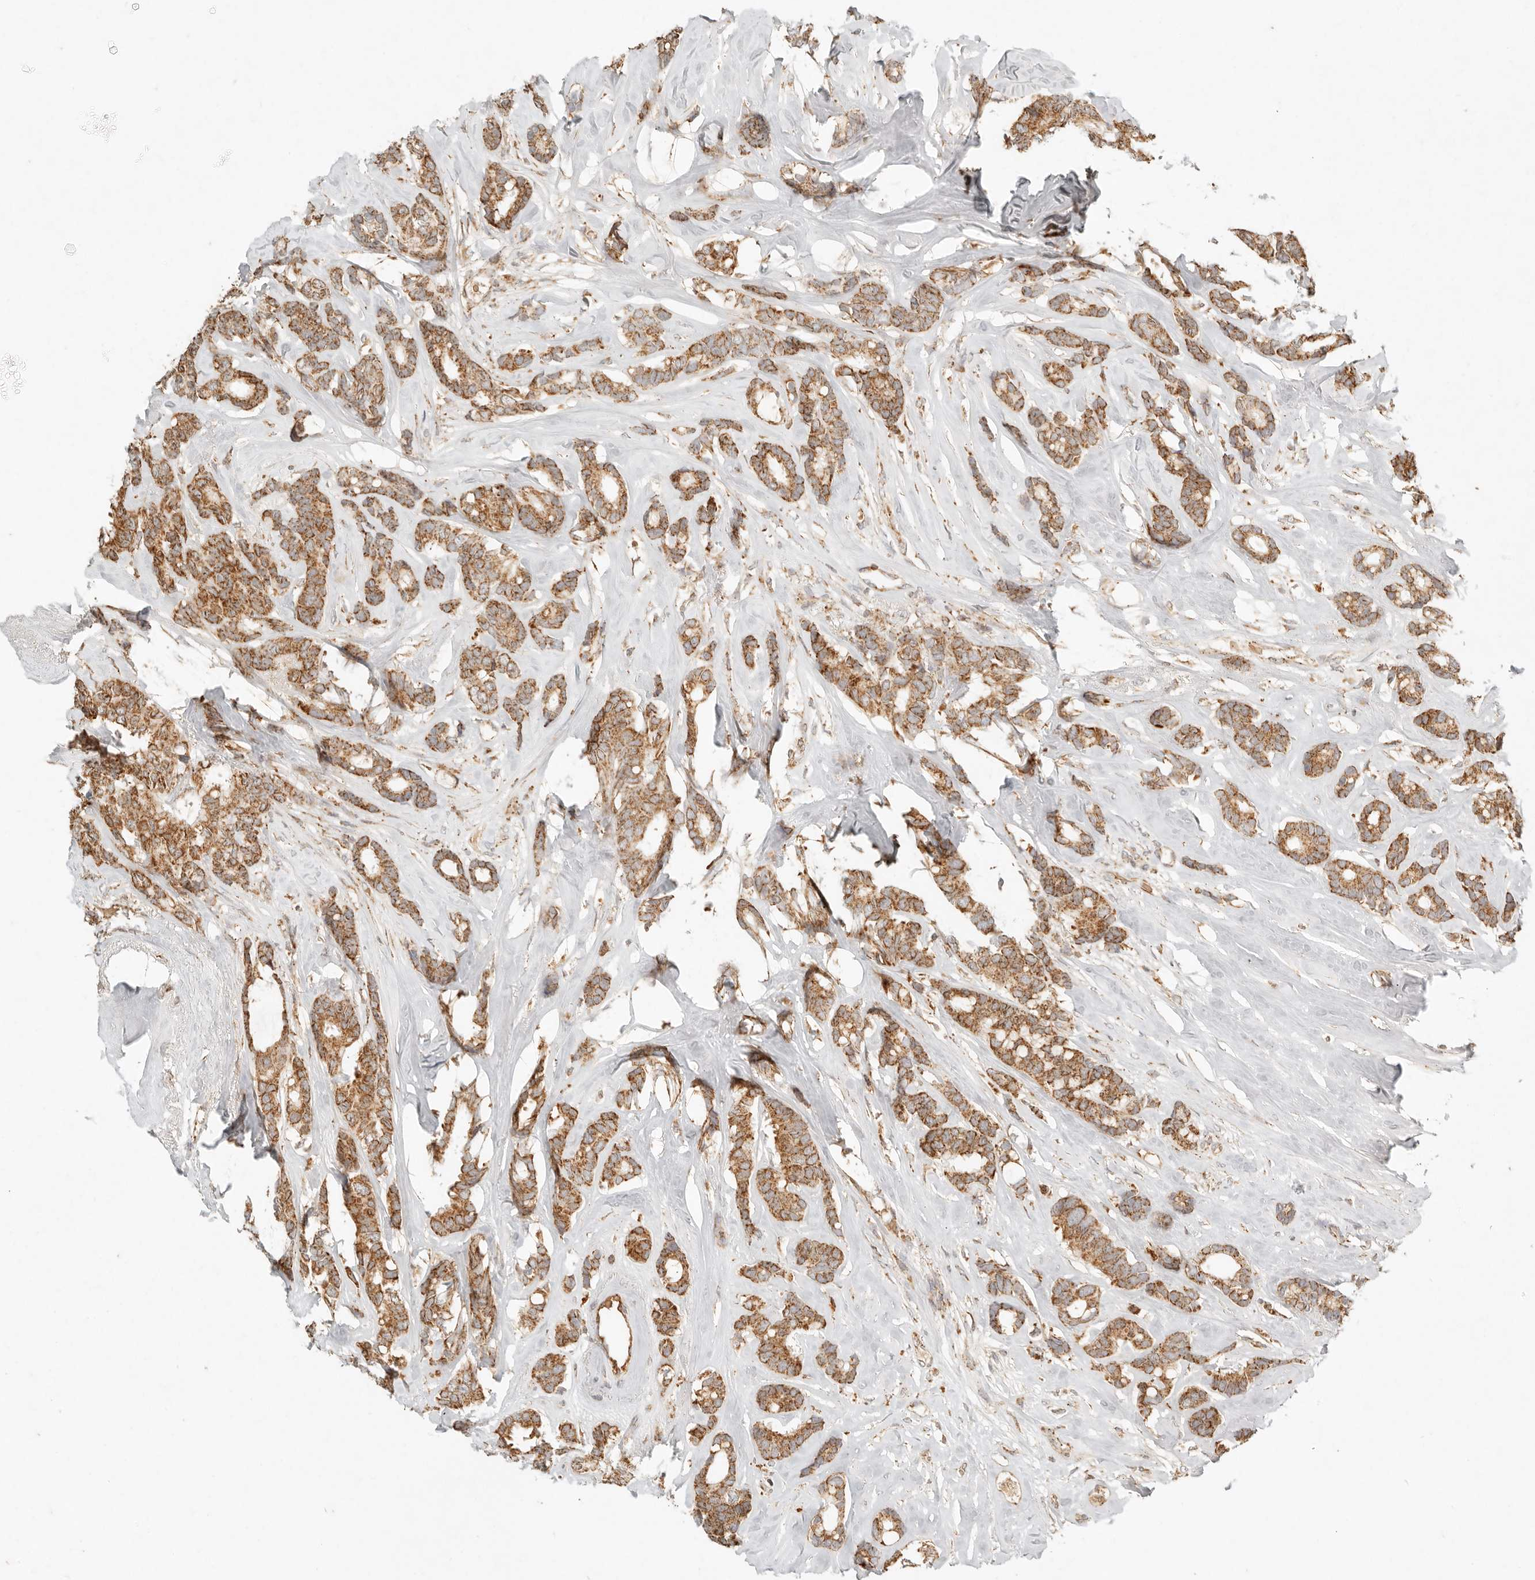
{"staining": {"intensity": "moderate", "quantity": ">75%", "location": "cytoplasmic/membranous"}, "tissue": "breast cancer", "cell_type": "Tumor cells", "image_type": "cancer", "snomed": [{"axis": "morphology", "description": "Duct carcinoma"}, {"axis": "topography", "description": "Breast"}], "caption": "Moderate cytoplasmic/membranous expression is appreciated in about >75% of tumor cells in breast cancer (invasive ductal carcinoma). The staining was performed using DAB to visualize the protein expression in brown, while the nuclei were stained in blue with hematoxylin (Magnification: 20x).", "gene": "MRPL55", "patient": {"sex": "female", "age": 87}}